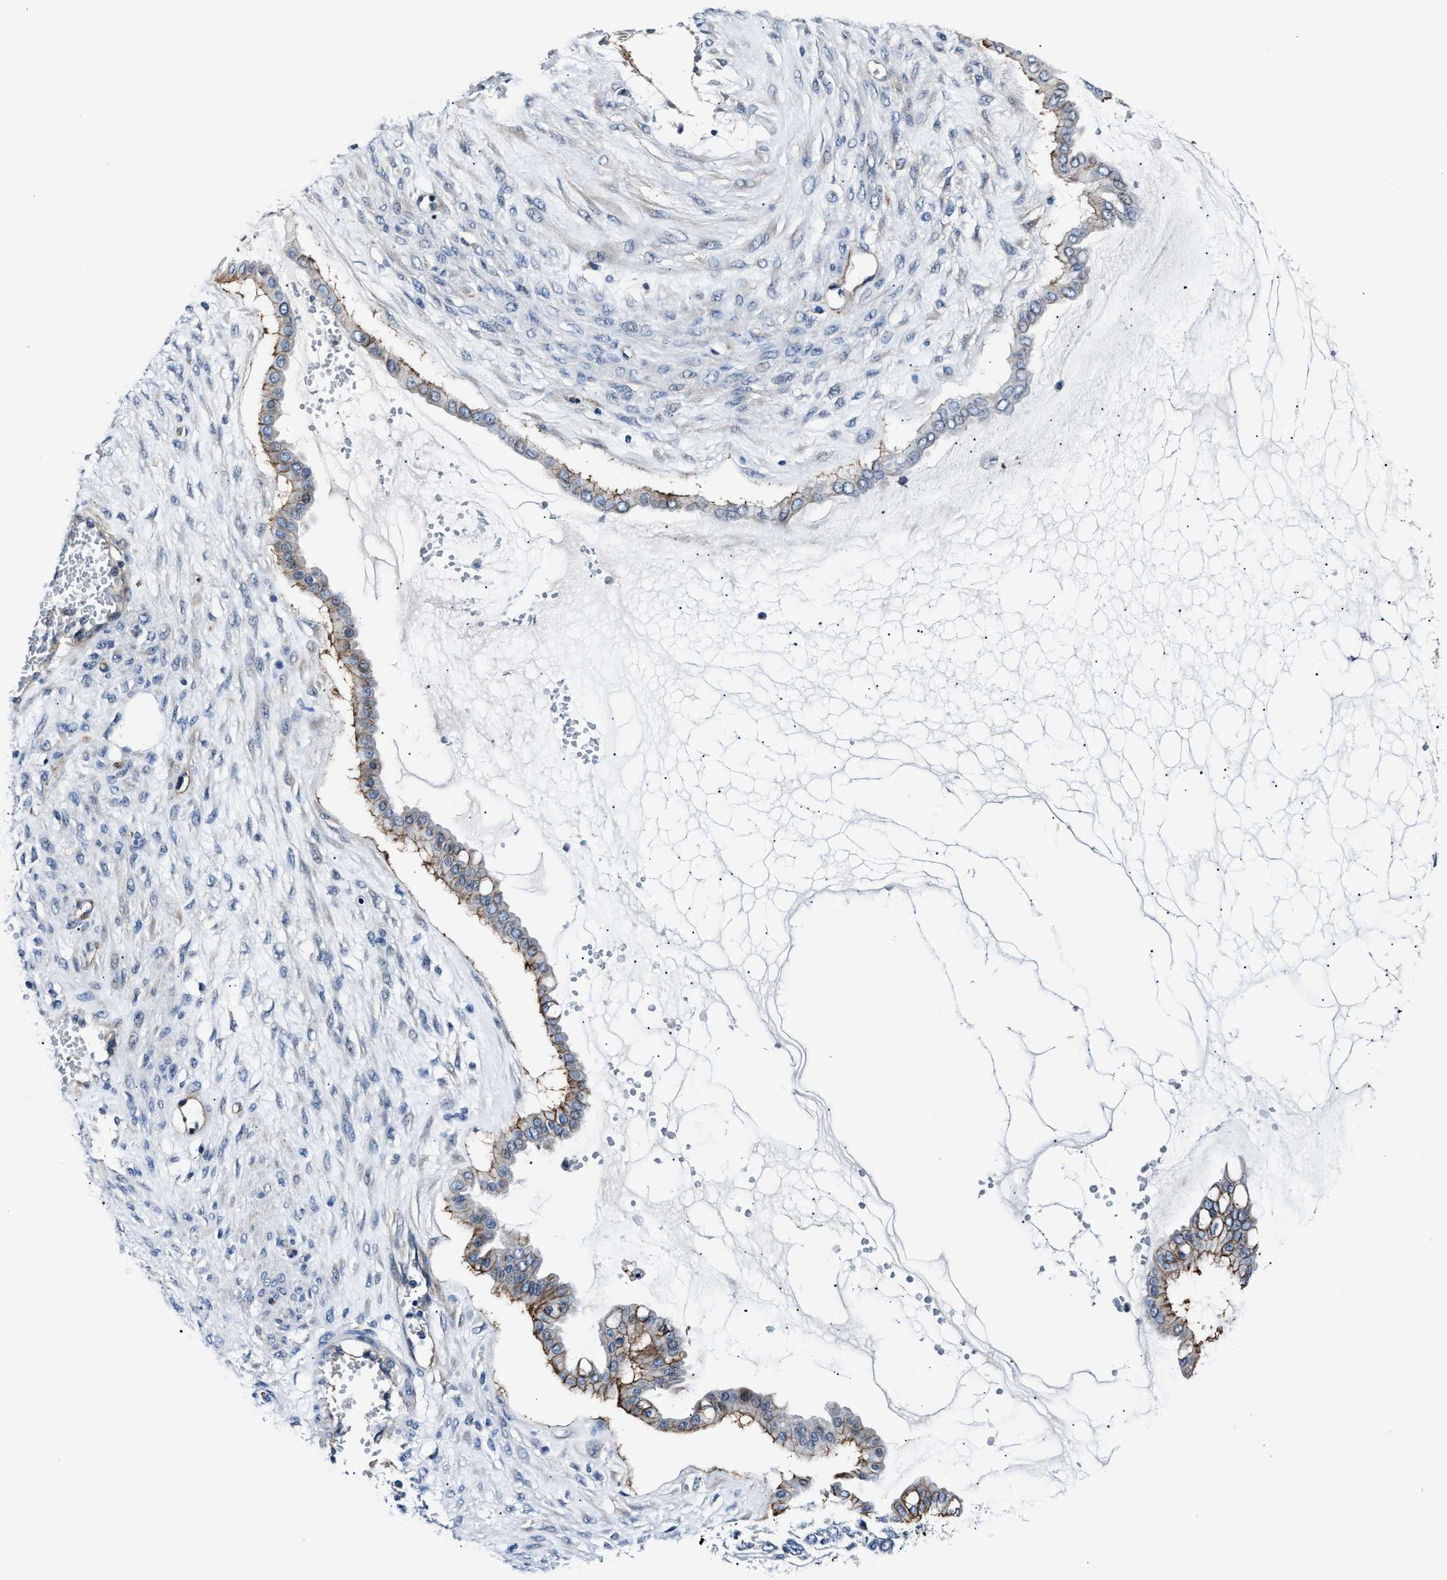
{"staining": {"intensity": "strong", "quantity": "25%-75%", "location": "cytoplasmic/membranous"}, "tissue": "ovarian cancer", "cell_type": "Tumor cells", "image_type": "cancer", "snomed": [{"axis": "morphology", "description": "Cystadenocarcinoma, mucinous, NOS"}, {"axis": "topography", "description": "Ovary"}], "caption": "Strong cytoplasmic/membranous expression for a protein is seen in about 25%-75% of tumor cells of mucinous cystadenocarcinoma (ovarian) using immunohistochemistry (IHC).", "gene": "MPDZ", "patient": {"sex": "female", "age": 73}}